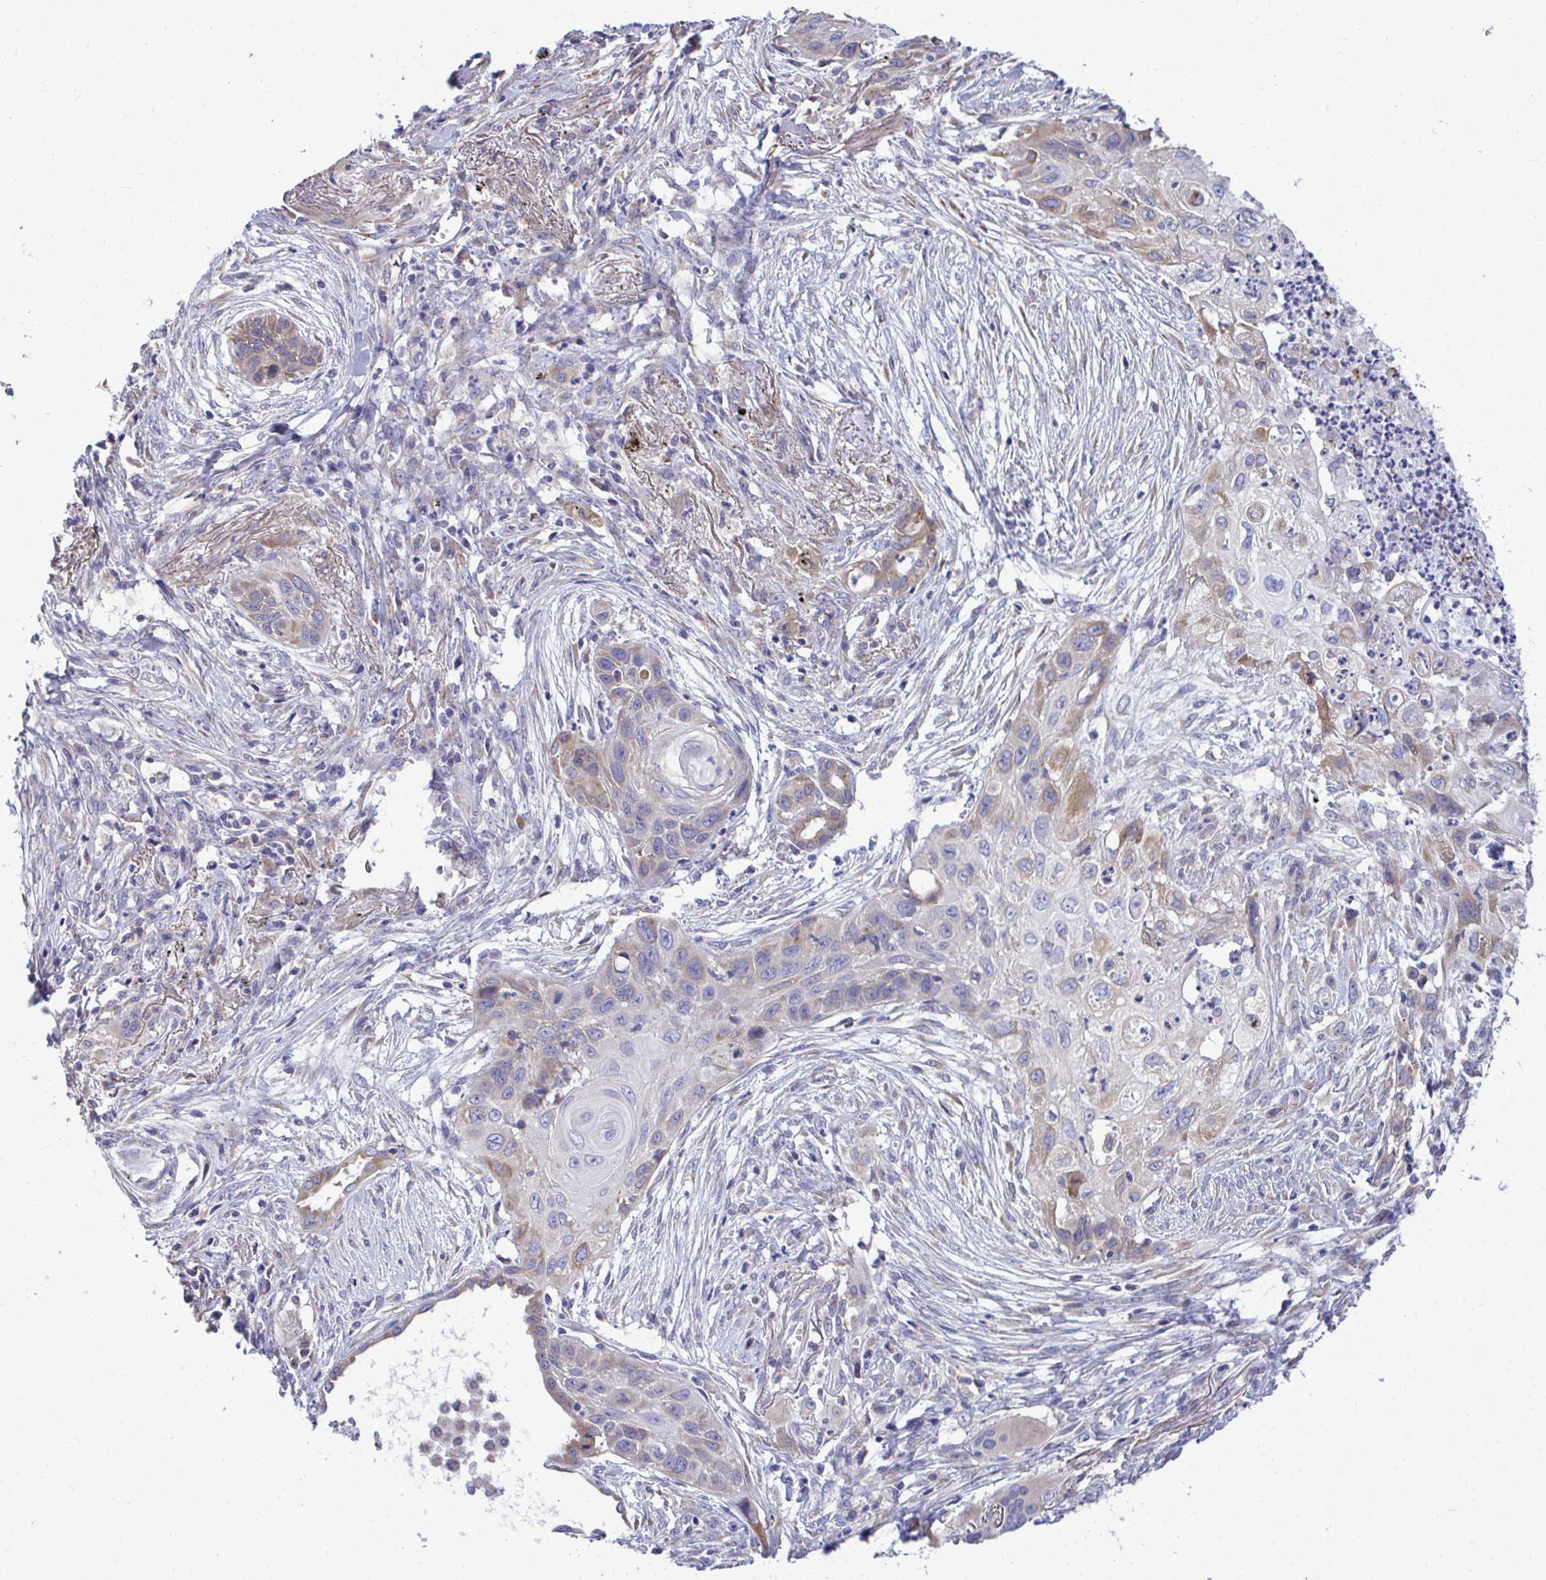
{"staining": {"intensity": "weak", "quantity": "<25%", "location": "cytoplasmic/membranous"}, "tissue": "lung cancer", "cell_type": "Tumor cells", "image_type": "cancer", "snomed": [{"axis": "morphology", "description": "Squamous cell carcinoma, NOS"}, {"axis": "topography", "description": "Lung"}], "caption": "The IHC histopathology image has no significant positivity in tumor cells of lung cancer (squamous cell carcinoma) tissue.", "gene": "PIGK", "patient": {"sex": "male", "age": 71}}